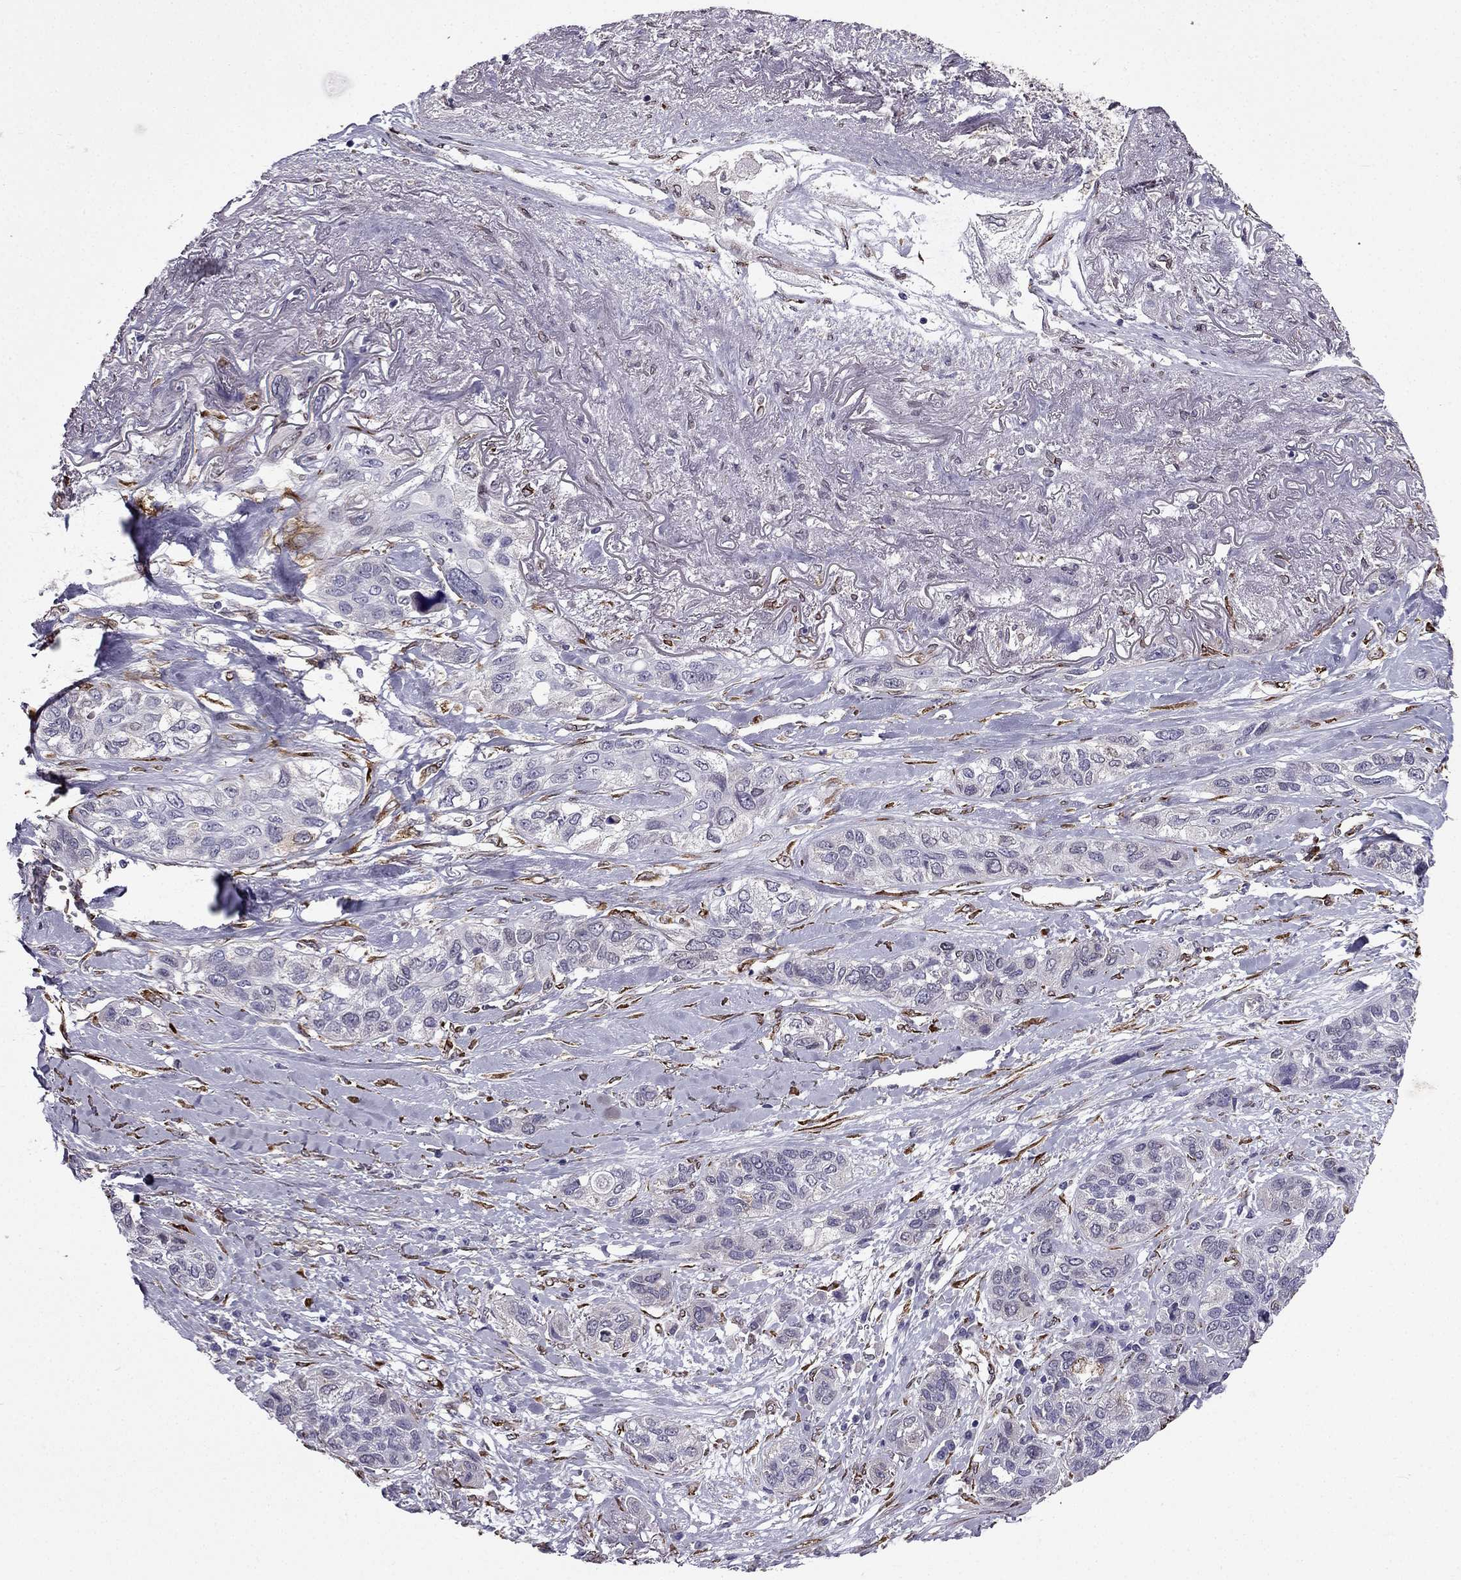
{"staining": {"intensity": "negative", "quantity": "none", "location": "none"}, "tissue": "lung cancer", "cell_type": "Tumor cells", "image_type": "cancer", "snomed": [{"axis": "morphology", "description": "Squamous cell carcinoma, NOS"}, {"axis": "topography", "description": "Lung"}], "caption": "Immunohistochemistry (IHC) histopathology image of lung cancer stained for a protein (brown), which shows no expression in tumor cells.", "gene": "IKBIP", "patient": {"sex": "female", "age": 70}}